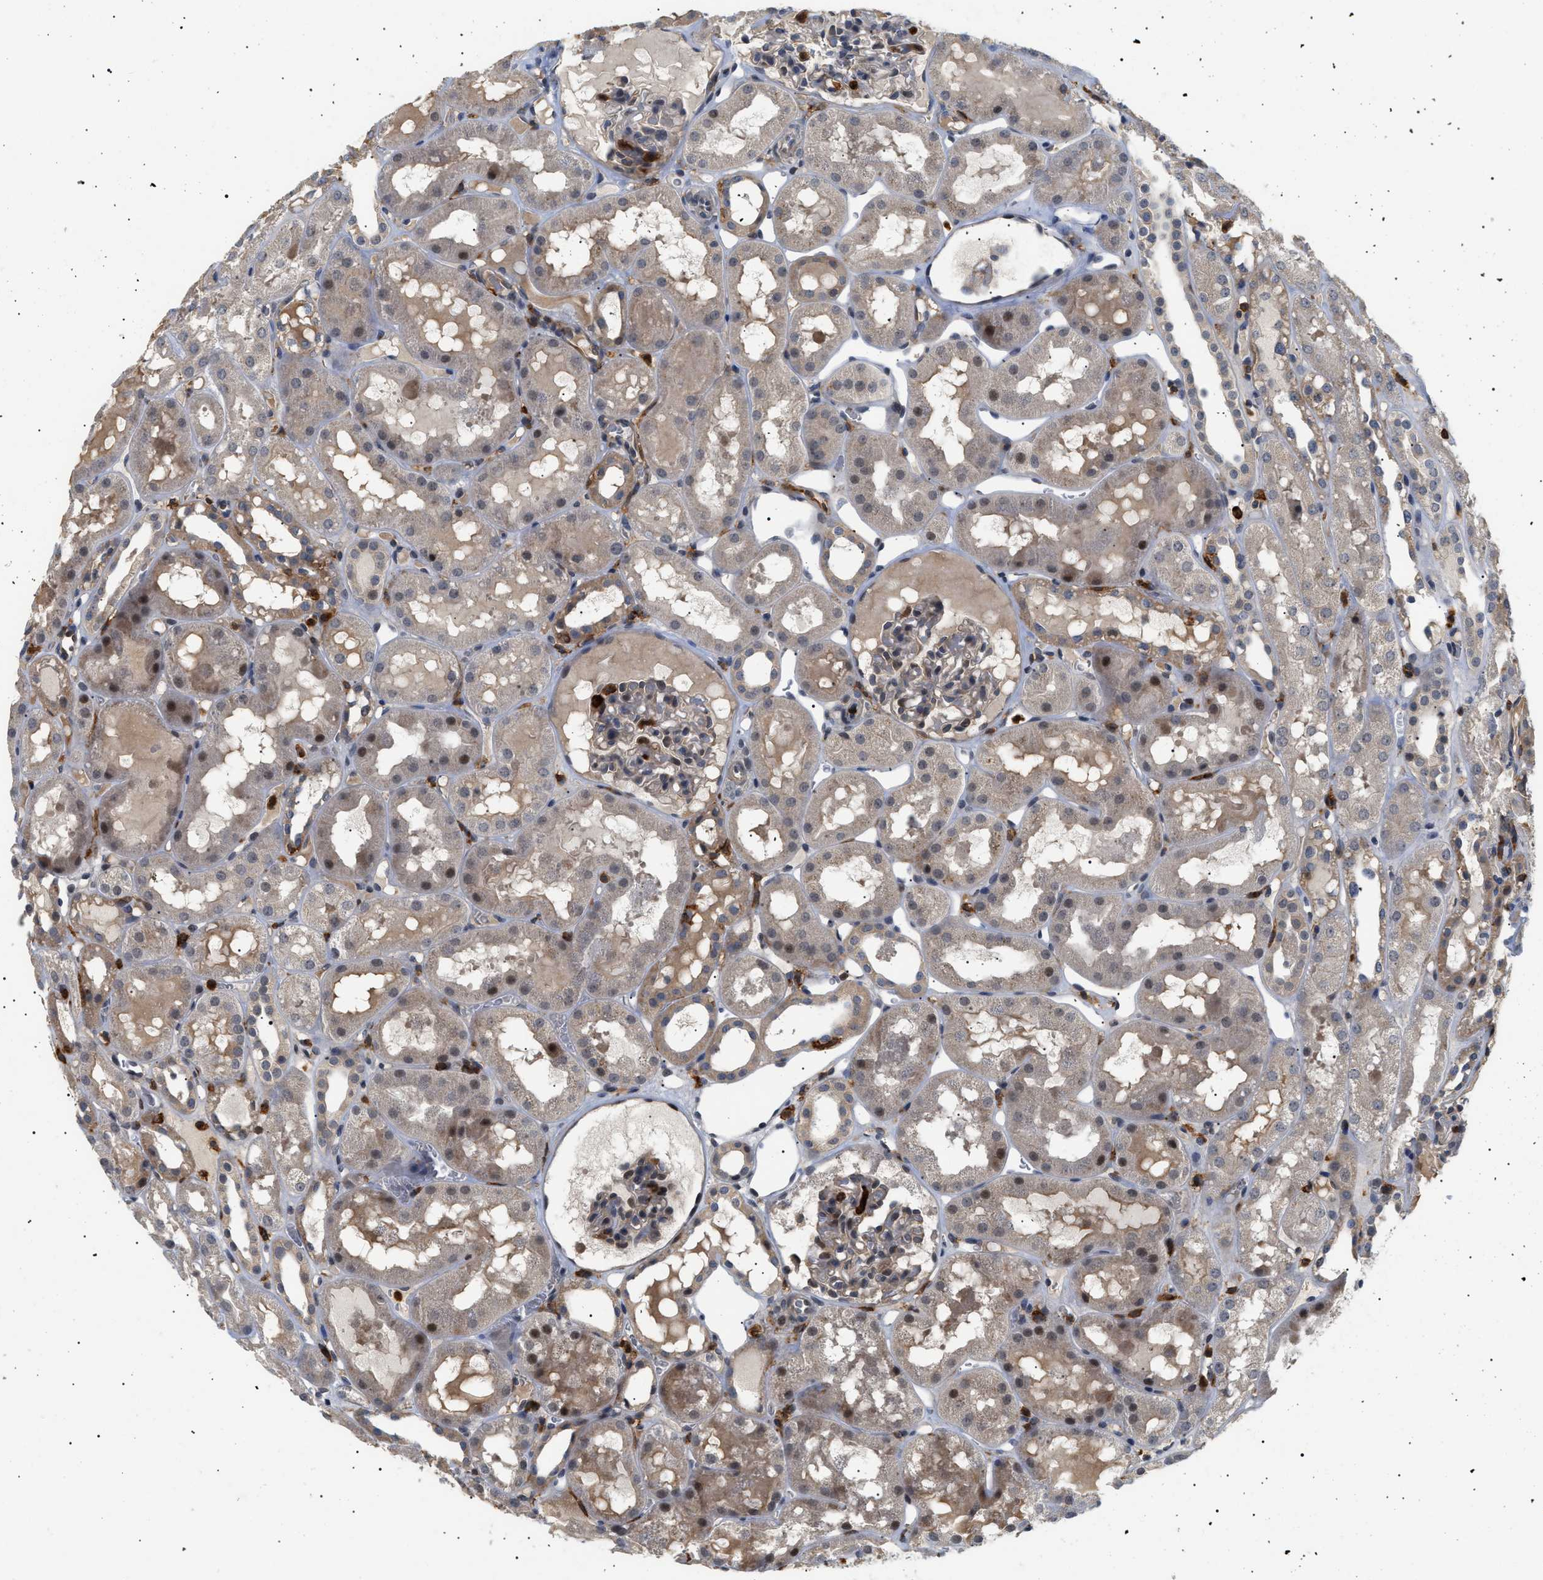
{"staining": {"intensity": "weak", "quantity": "<25%", "location": "cytoplasmic/membranous"}, "tissue": "kidney", "cell_type": "Cells in glomeruli", "image_type": "normal", "snomed": [{"axis": "morphology", "description": "Normal tissue, NOS"}, {"axis": "topography", "description": "Kidney"}, {"axis": "topography", "description": "Urinary bladder"}], "caption": "An image of kidney stained for a protein reveals no brown staining in cells in glomeruli.", "gene": "CD300A", "patient": {"sex": "male", "age": 16}}